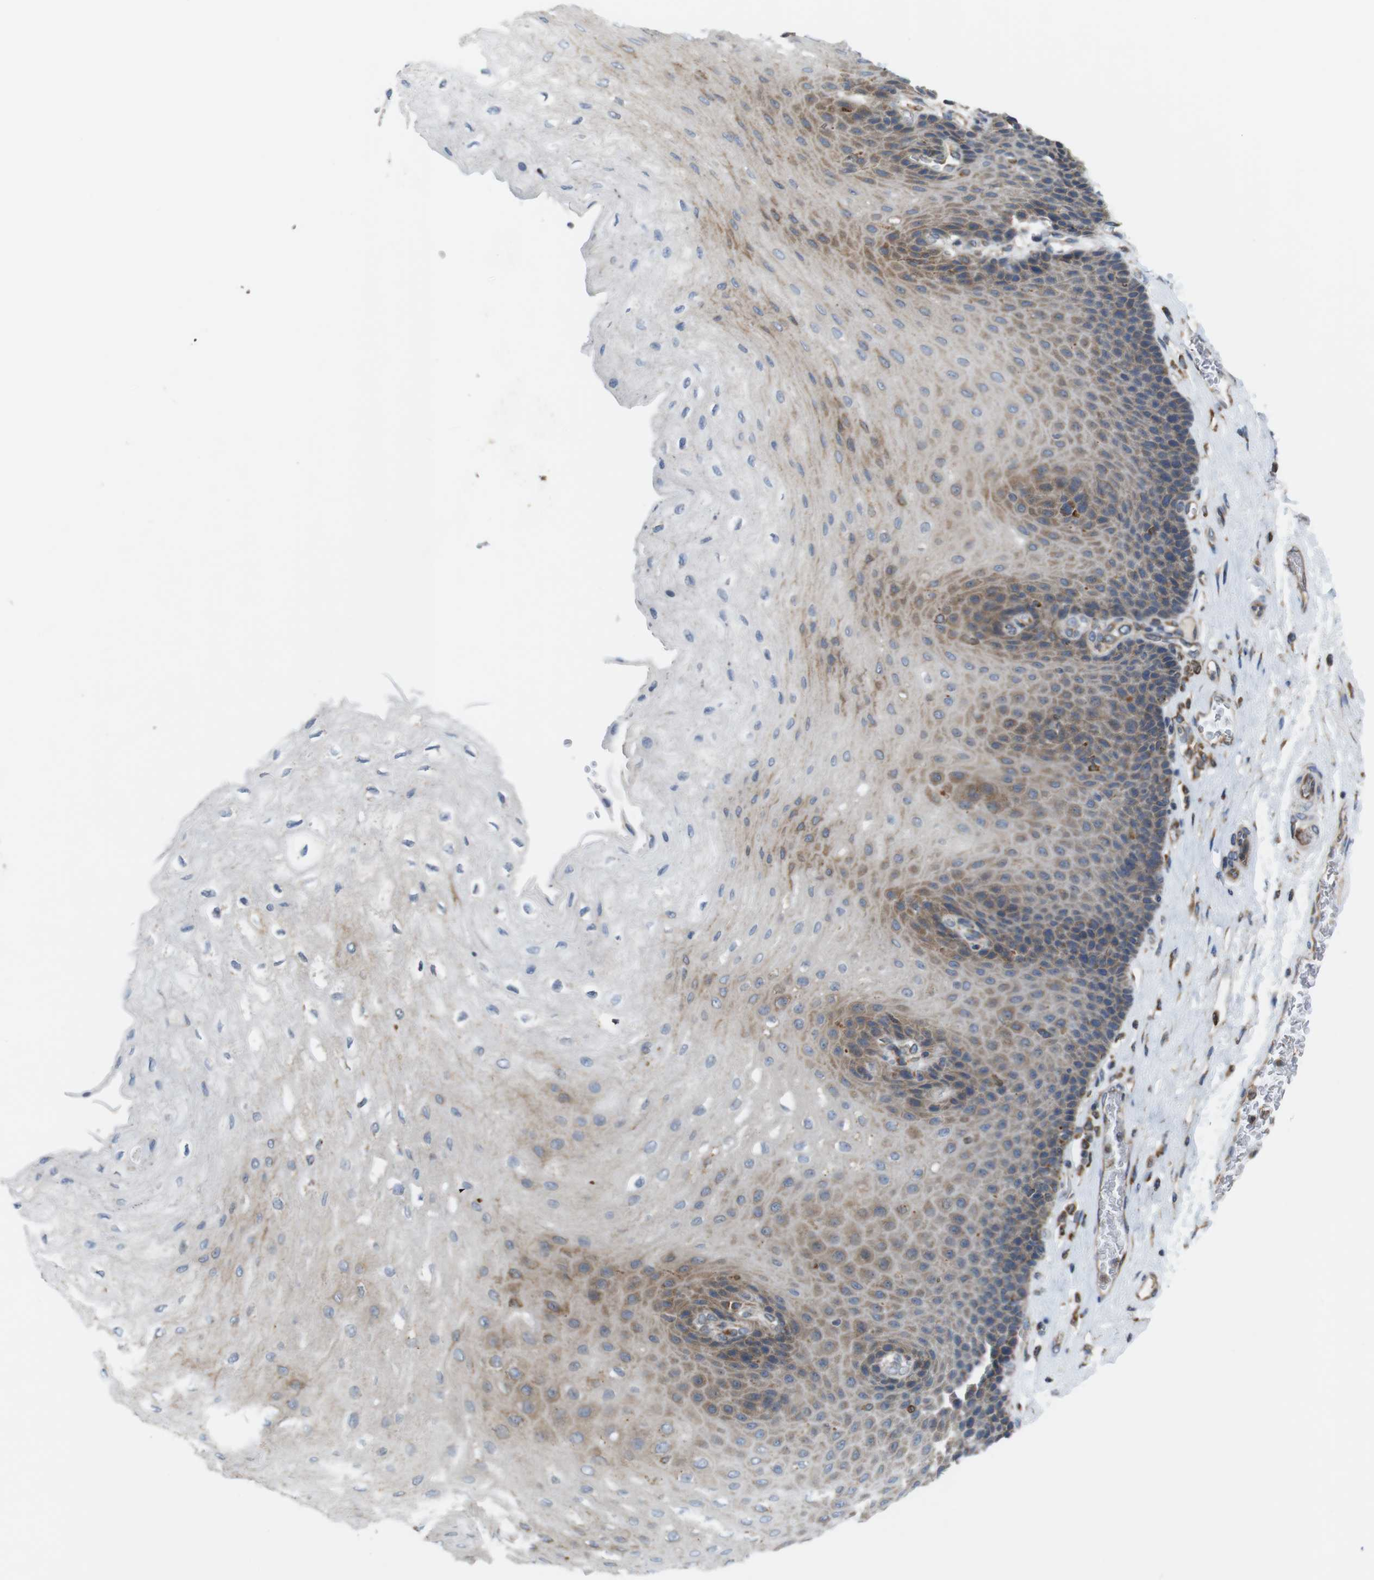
{"staining": {"intensity": "weak", "quantity": "25%-75%", "location": "cytoplasmic/membranous"}, "tissue": "esophagus", "cell_type": "Squamous epithelial cells", "image_type": "normal", "snomed": [{"axis": "morphology", "description": "Normal tissue, NOS"}, {"axis": "topography", "description": "Esophagus"}], "caption": "Protein staining of unremarkable esophagus shows weak cytoplasmic/membranous positivity in approximately 25%-75% of squamous epithelial cells. Using DAB (3,3'-diaminobenzidine) (brown) and hematoxylin (blue) stains, captured at high magnification using brightfield microscopy.", "gene": "UGGT1", "patient": {"sex": "female", "age": 72}}